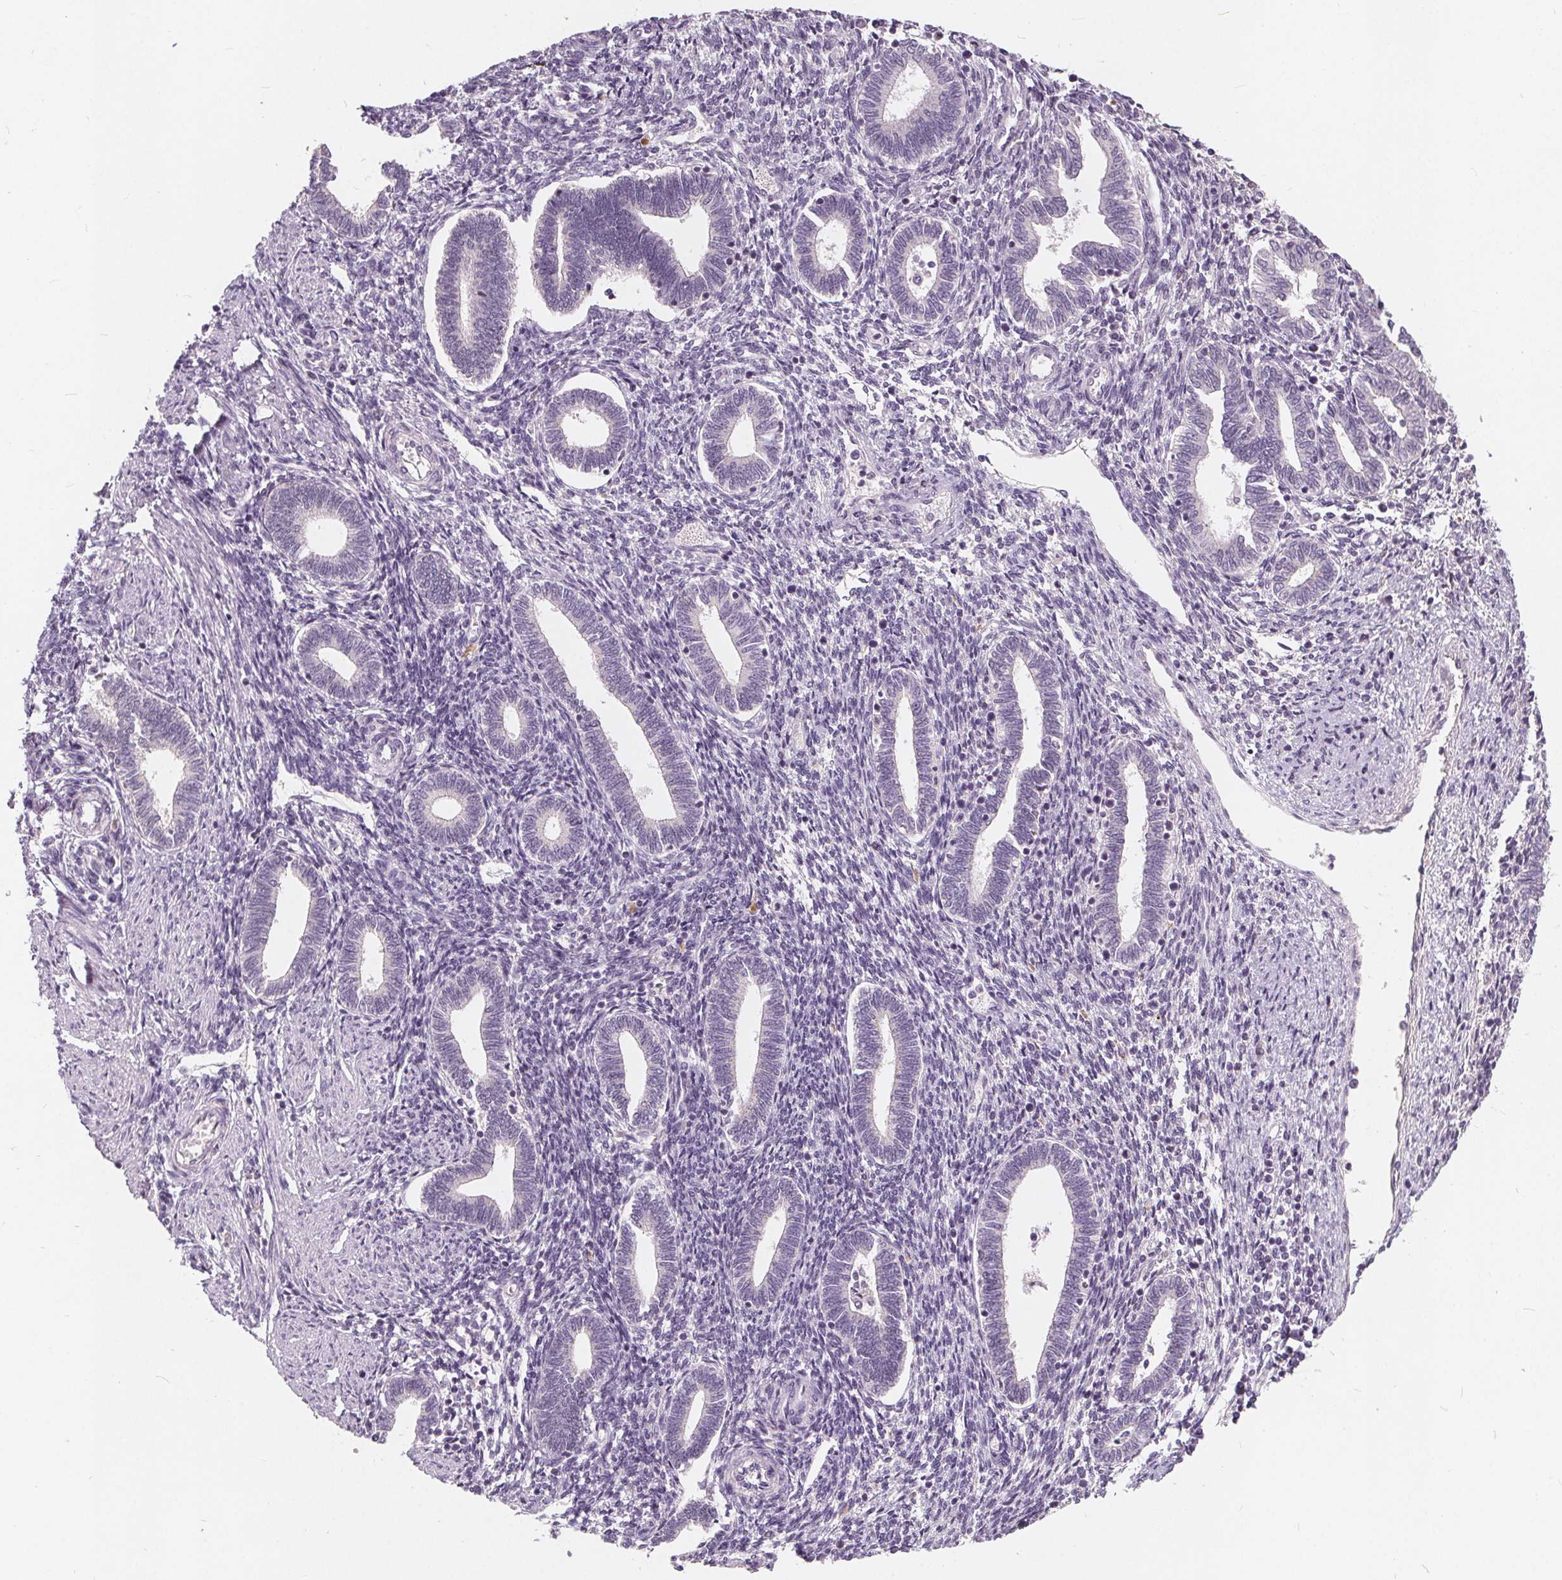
{"staining": {"intensity": "negative", "quantity": "none", "location": "none"}, "tissue": "endometrium", "cell_type": "Cells in endometrial stroma", "image_type": "normal", "snomed": [{"axis": "morphology", "description": "Normal tissue, NOS"}, {"axis": "topography", "description": "Endometrium"}], "caption": "Immunohistochemistry (IHC) micrograph of normal human endometrium stained for a protein (brown), which displays no expression in cells in endometrial stroma.", "gene": "PLA2G2E", "patient": {"sex": "female", "age": 42}}